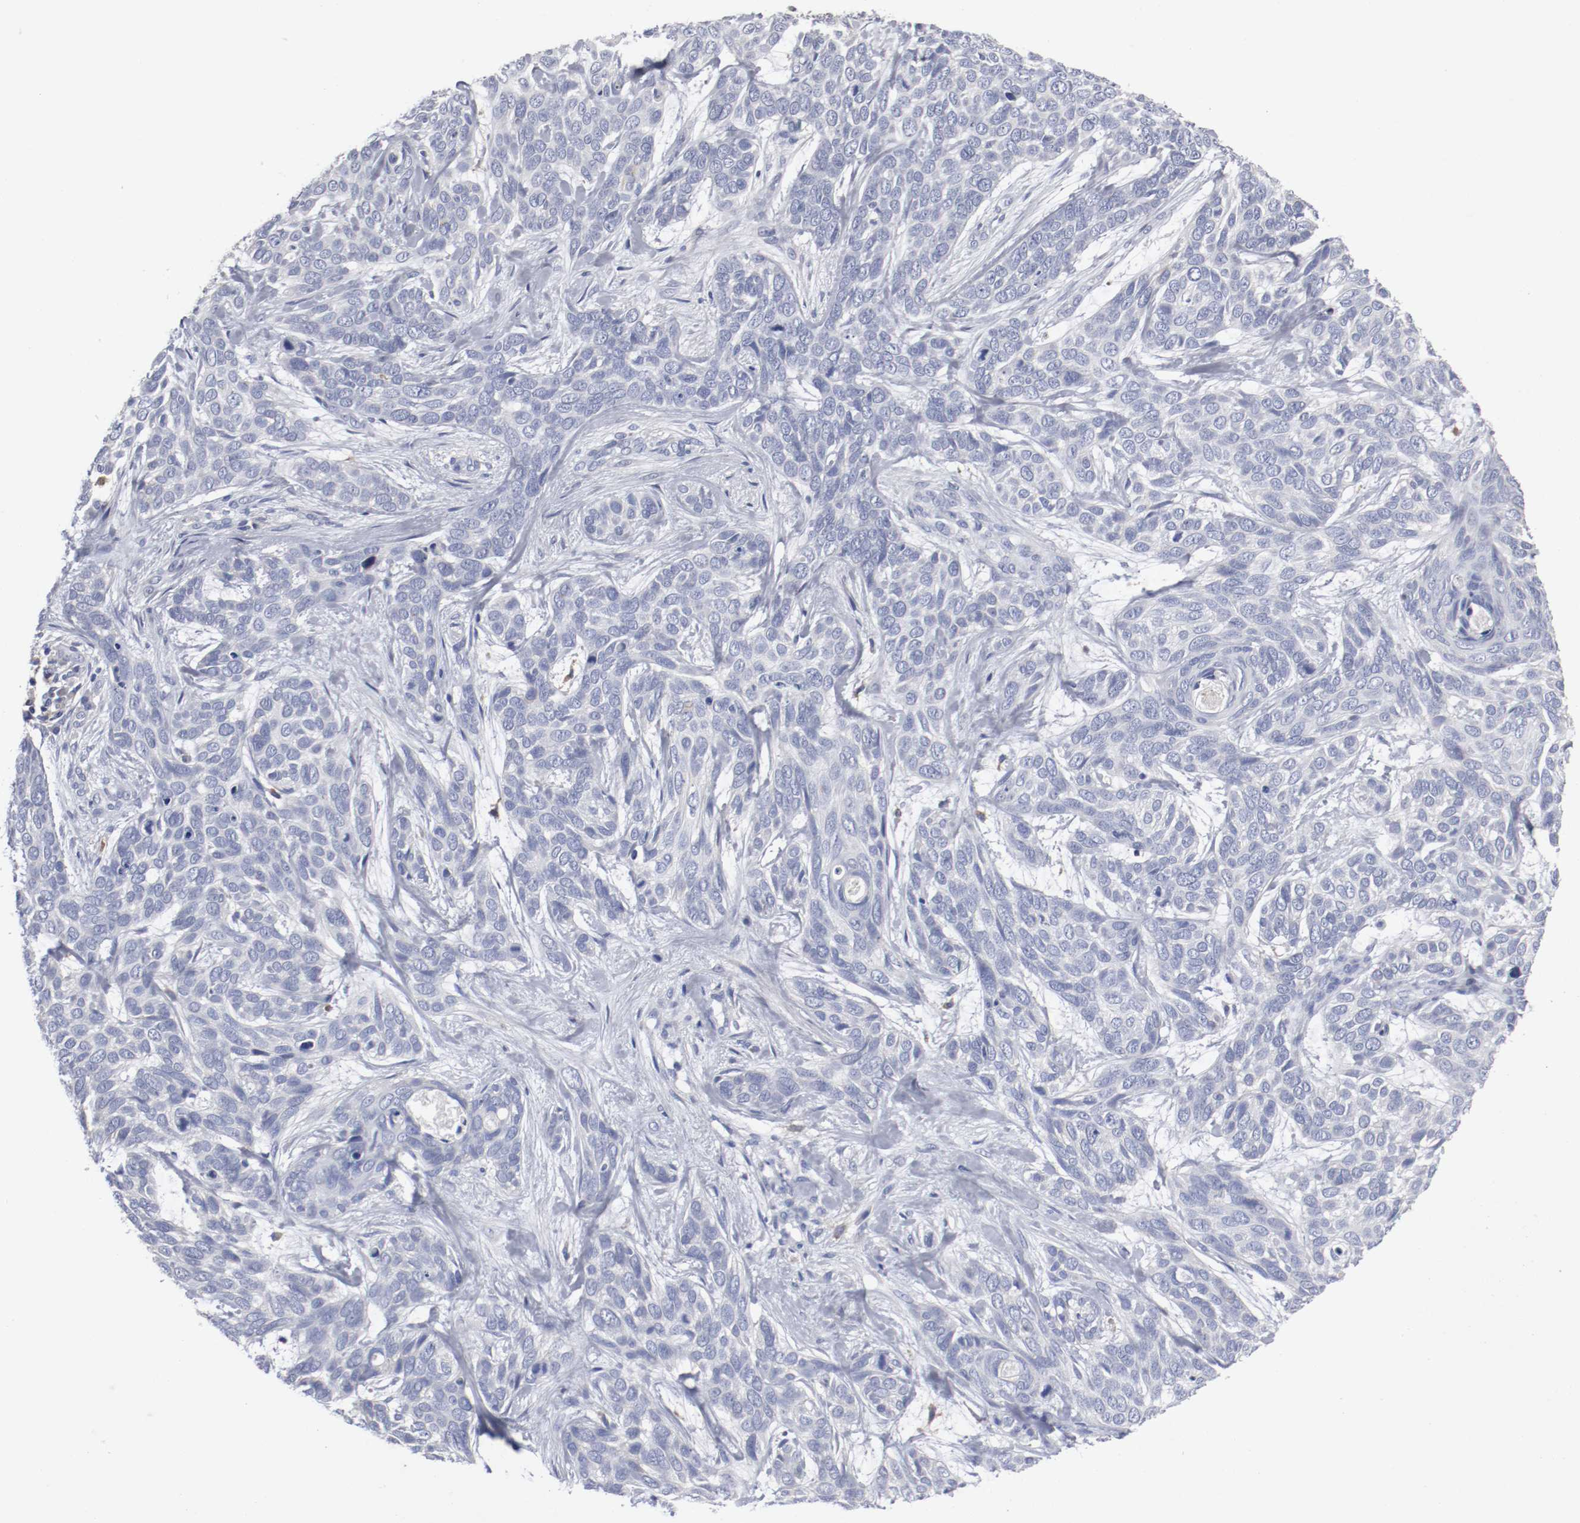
{"staining": {"intensity": "weak", "quantity": "25%-75%", "location": "cytoplasmic/membranous"}, "tissue": "skin cancer", "cell_type": "Tumor cells", "image_type": "cancer", "snomed": [{"axis": "morphology", "description": "Basal cell carcinoma"}, {"axis": "topography", "description": "Skin"}], "caption": "This image reveals IHC staining of human skin cancer (basal cell carcinoma), with low weak cytoplasmic/membranous staining in about 25%-75% of tumor cells.", "gene": "FGFBP1", "patient": {"sex": "male", "age": 87}}